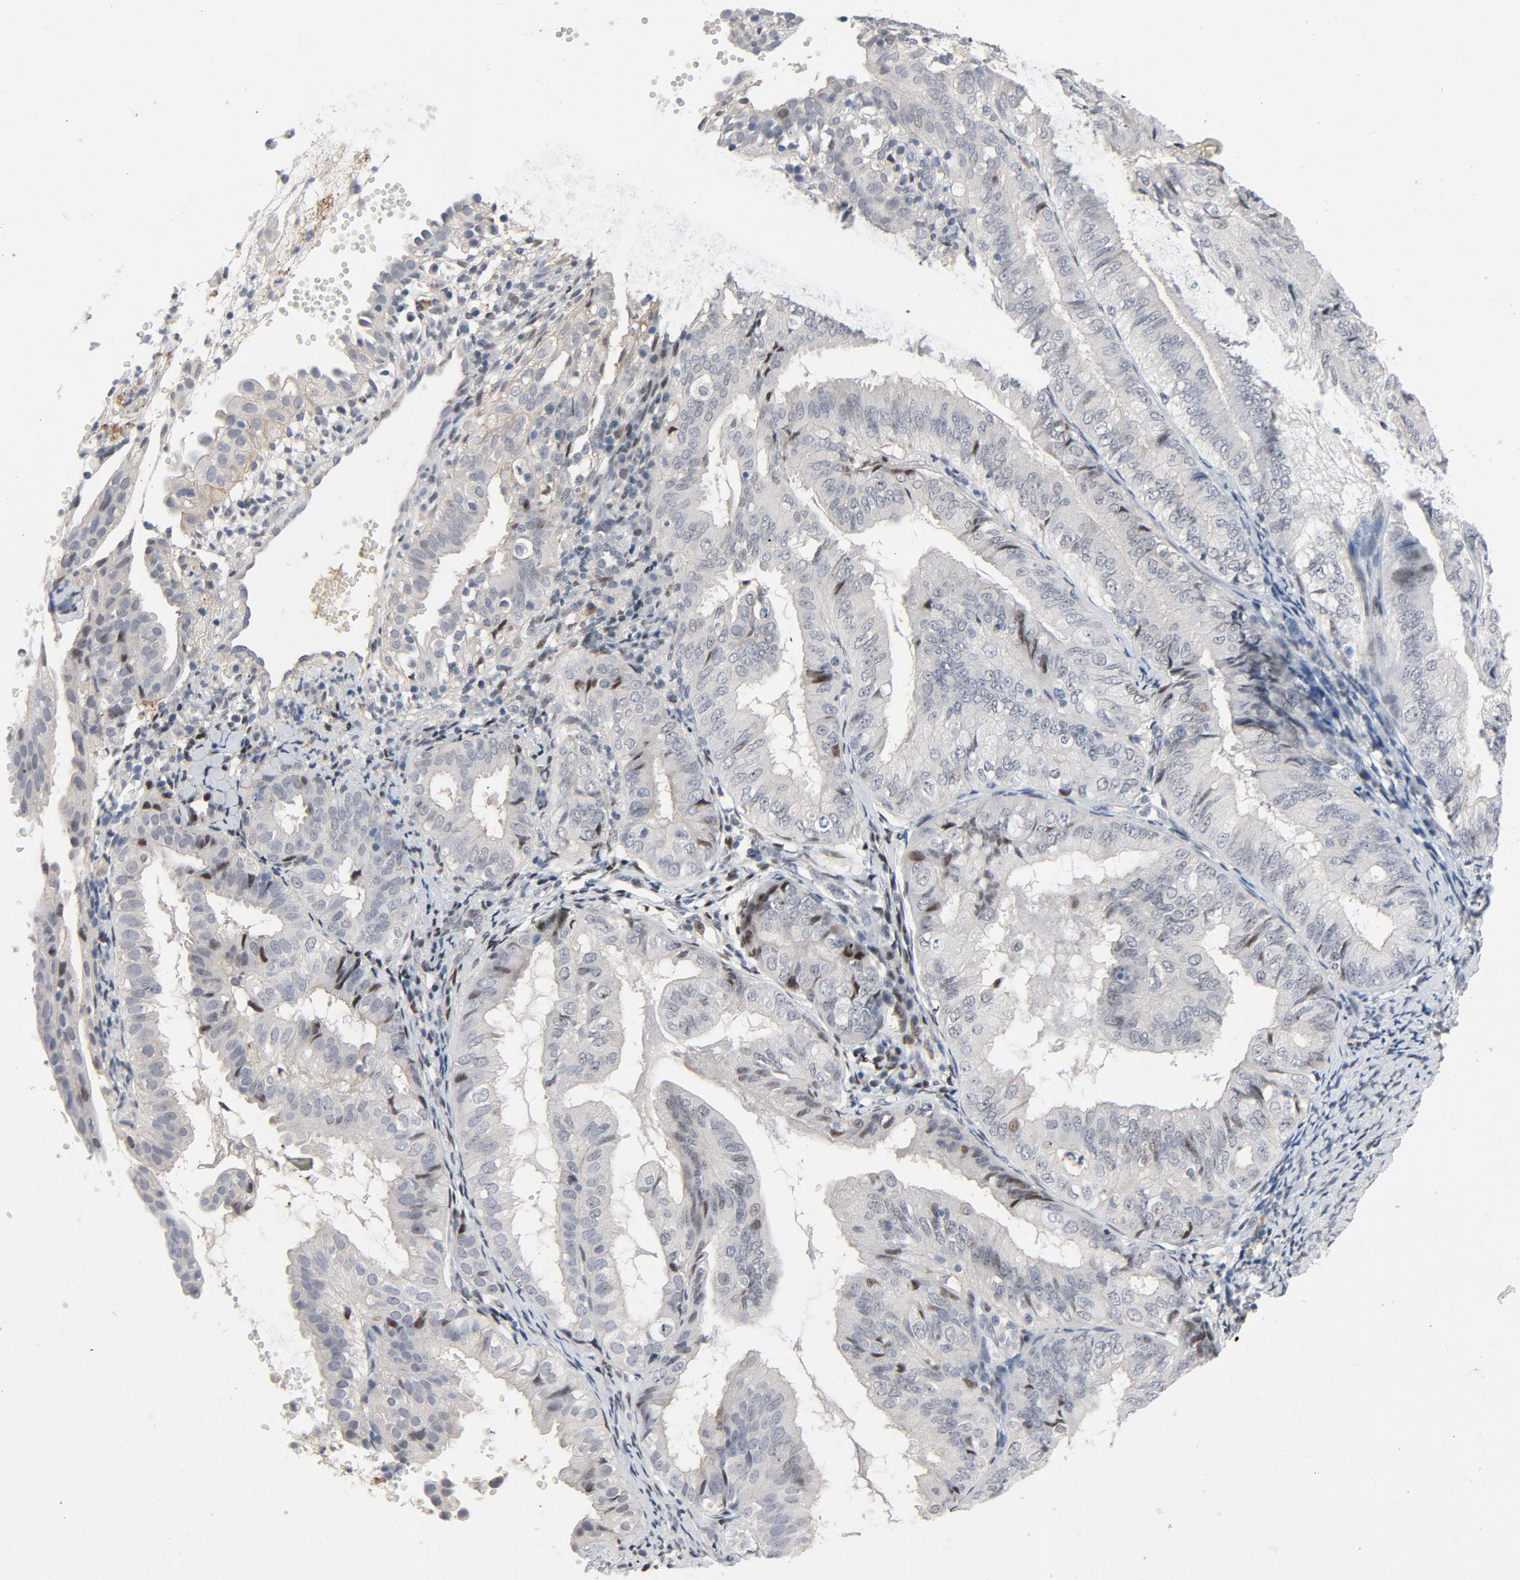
{"staining": {"intensity": "negative", "quantity": "none", "location": "none"}, "tissue": "endometrial cancer", "cell_type": "Tumor cells", "image_type": "cancer", "snomed": [{"axis": "morphology", "description": "Adenocarcinoma, NOS"}, {"axis": "topography", "description": "Endometrium"}], "caption": "This histopathology image is of endometrial cancer (adenocarcinoma) stained with immunohistochemistry to label a protein in brown with the nuclei are counter-stained blue. There is no positivity in tumor cells.", "gene": "FSCB", "patient": {"sex": "female", "age": 66}}